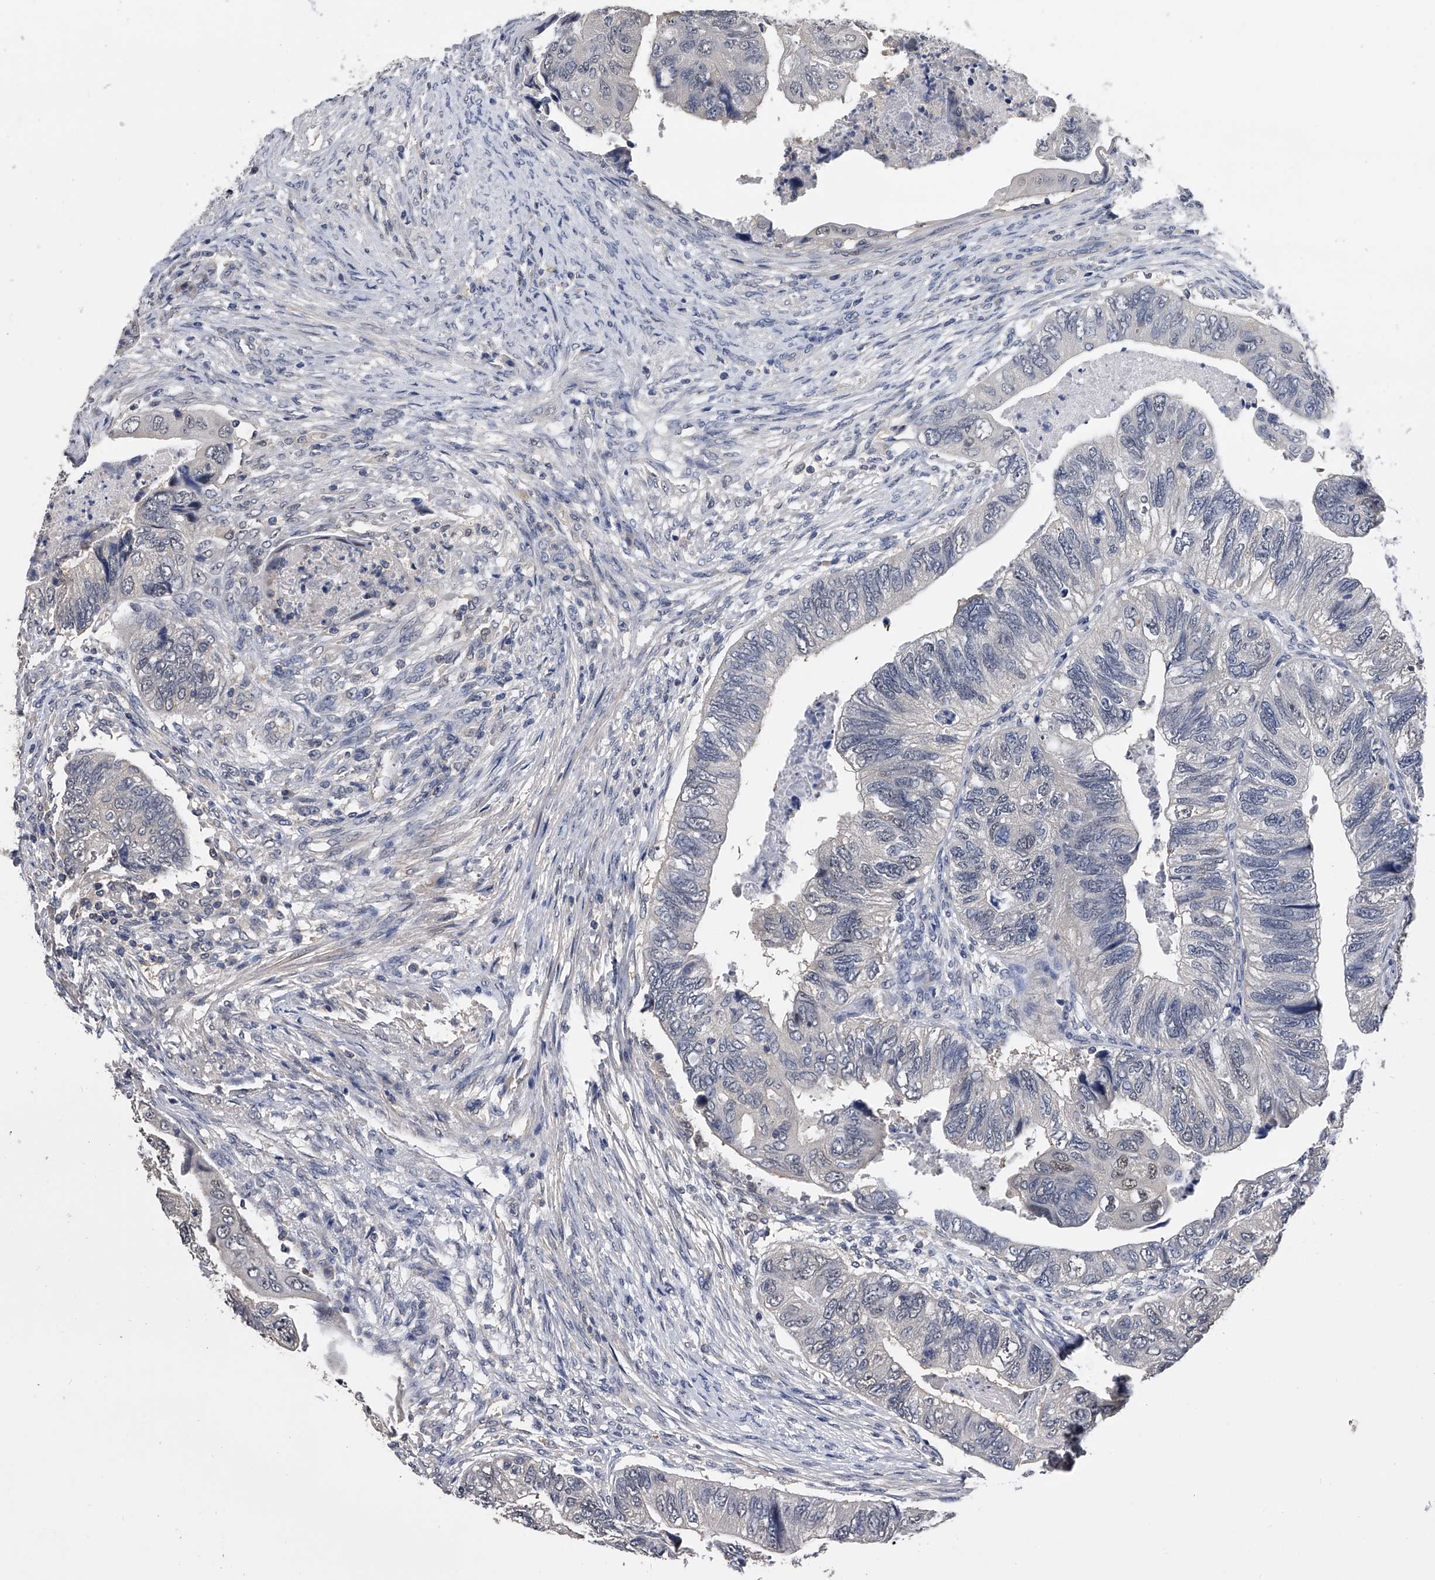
{"staining": {"intensity": "negative", "quantity": "none", "location": "none"}, "tissue": "colorectal cancer", "cell_type": "Tumor cells", "image_type": "cancer", "snomed": [{"axis": "morphology", "description": "Adenocarcinoma, NOS"}, {"axis": "topography", "description": "Rectum"}], "caption": "The photomicrograph displays no staining of tumor cells in colorectal adenocarcinoma.", "gene": "EFCAB7", "patient": {"sex": "male", "age": 63}}